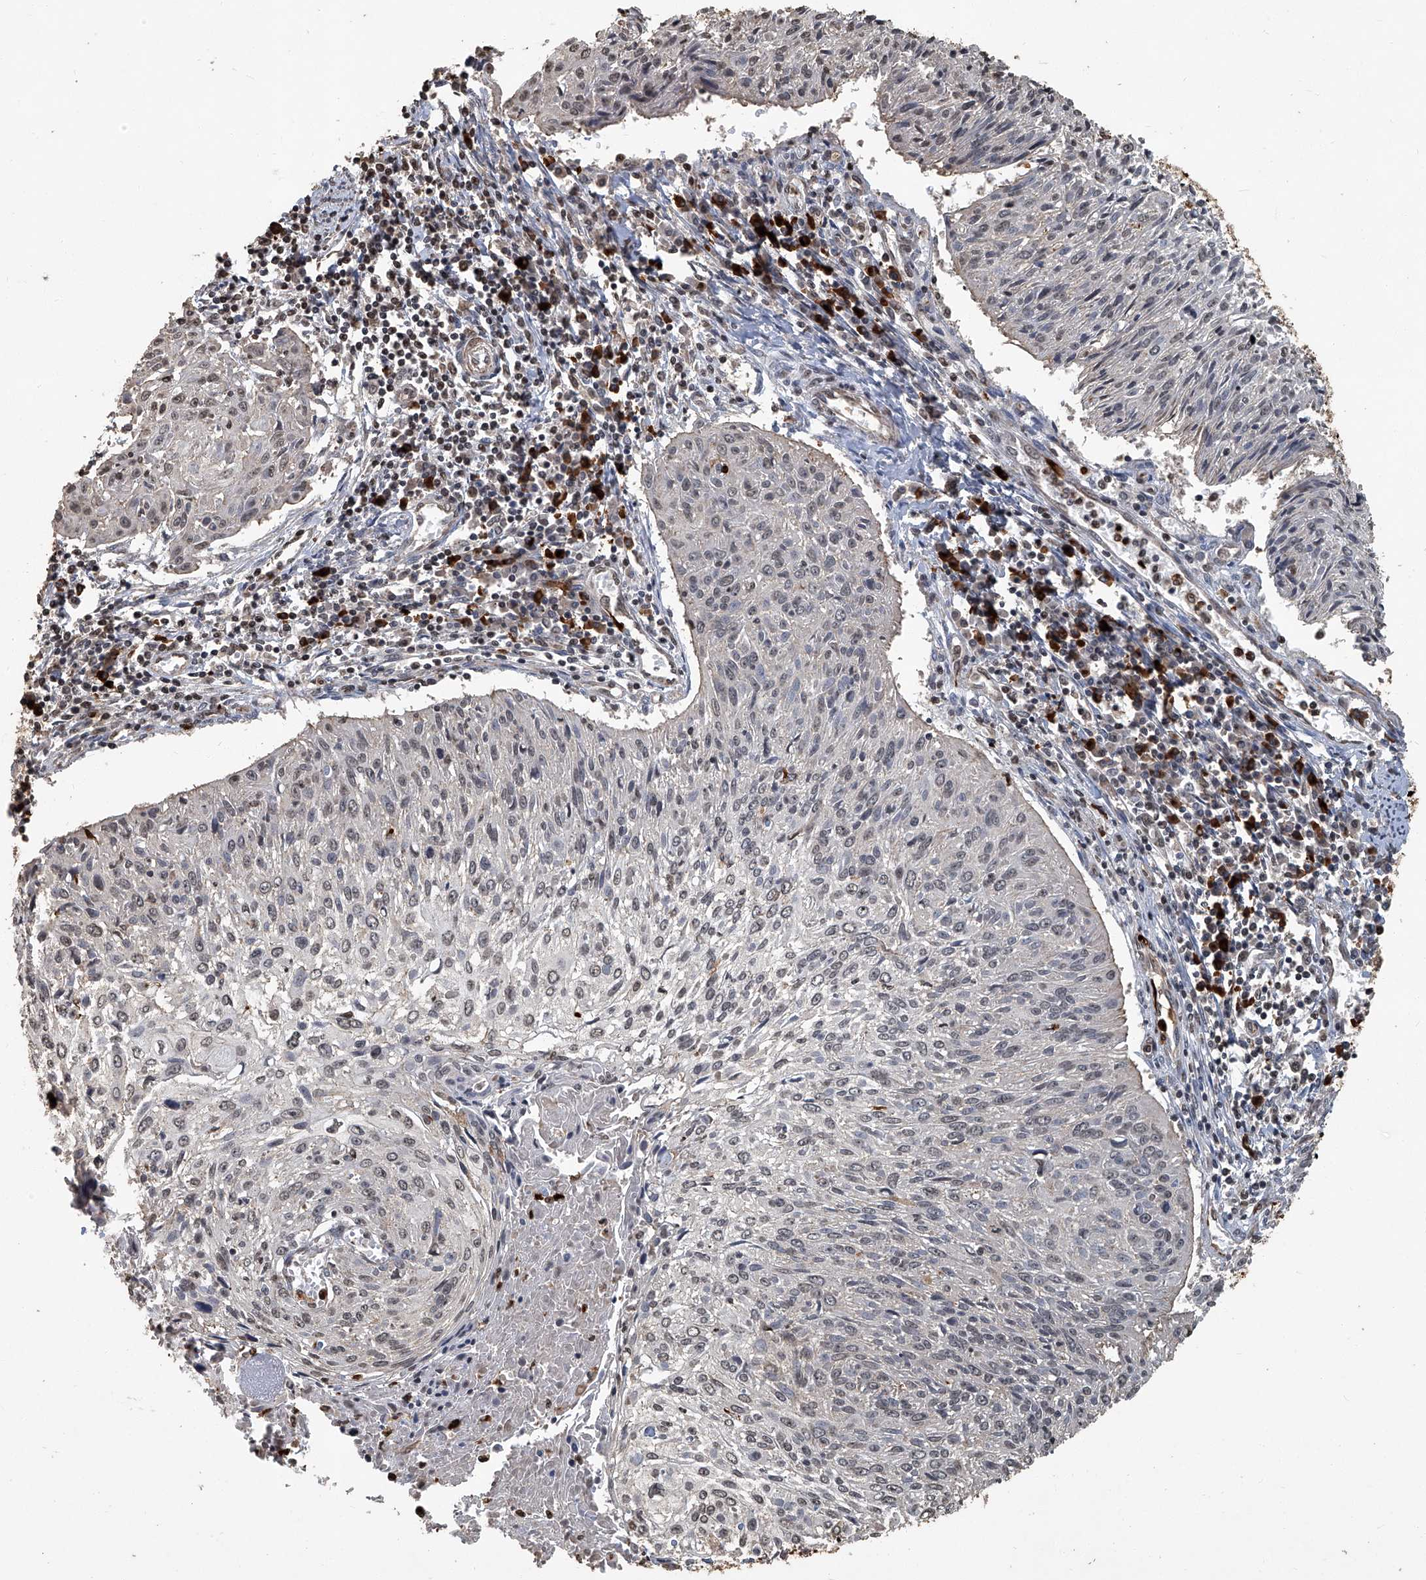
{"staining": {"intensity": "negative", "quantity": "none", "location": "none"}, "tissue": "cervical cancer", "cell_type": "Tumor cells", "image_type": "cancer", "snomed": [{"axis": "morphology", "description": "Squamous cell carcinoma, NOS"}, {"axis": "topography", "description": "Cervix"}], "caption": "The immunohistochemistry (IHC) photomicrograph has no significant staining in tumor cells of squamous cell carcinoma (cervical) tissue.", "gene": "GPR132", "patient": {"sex": "female", "age": 51}}